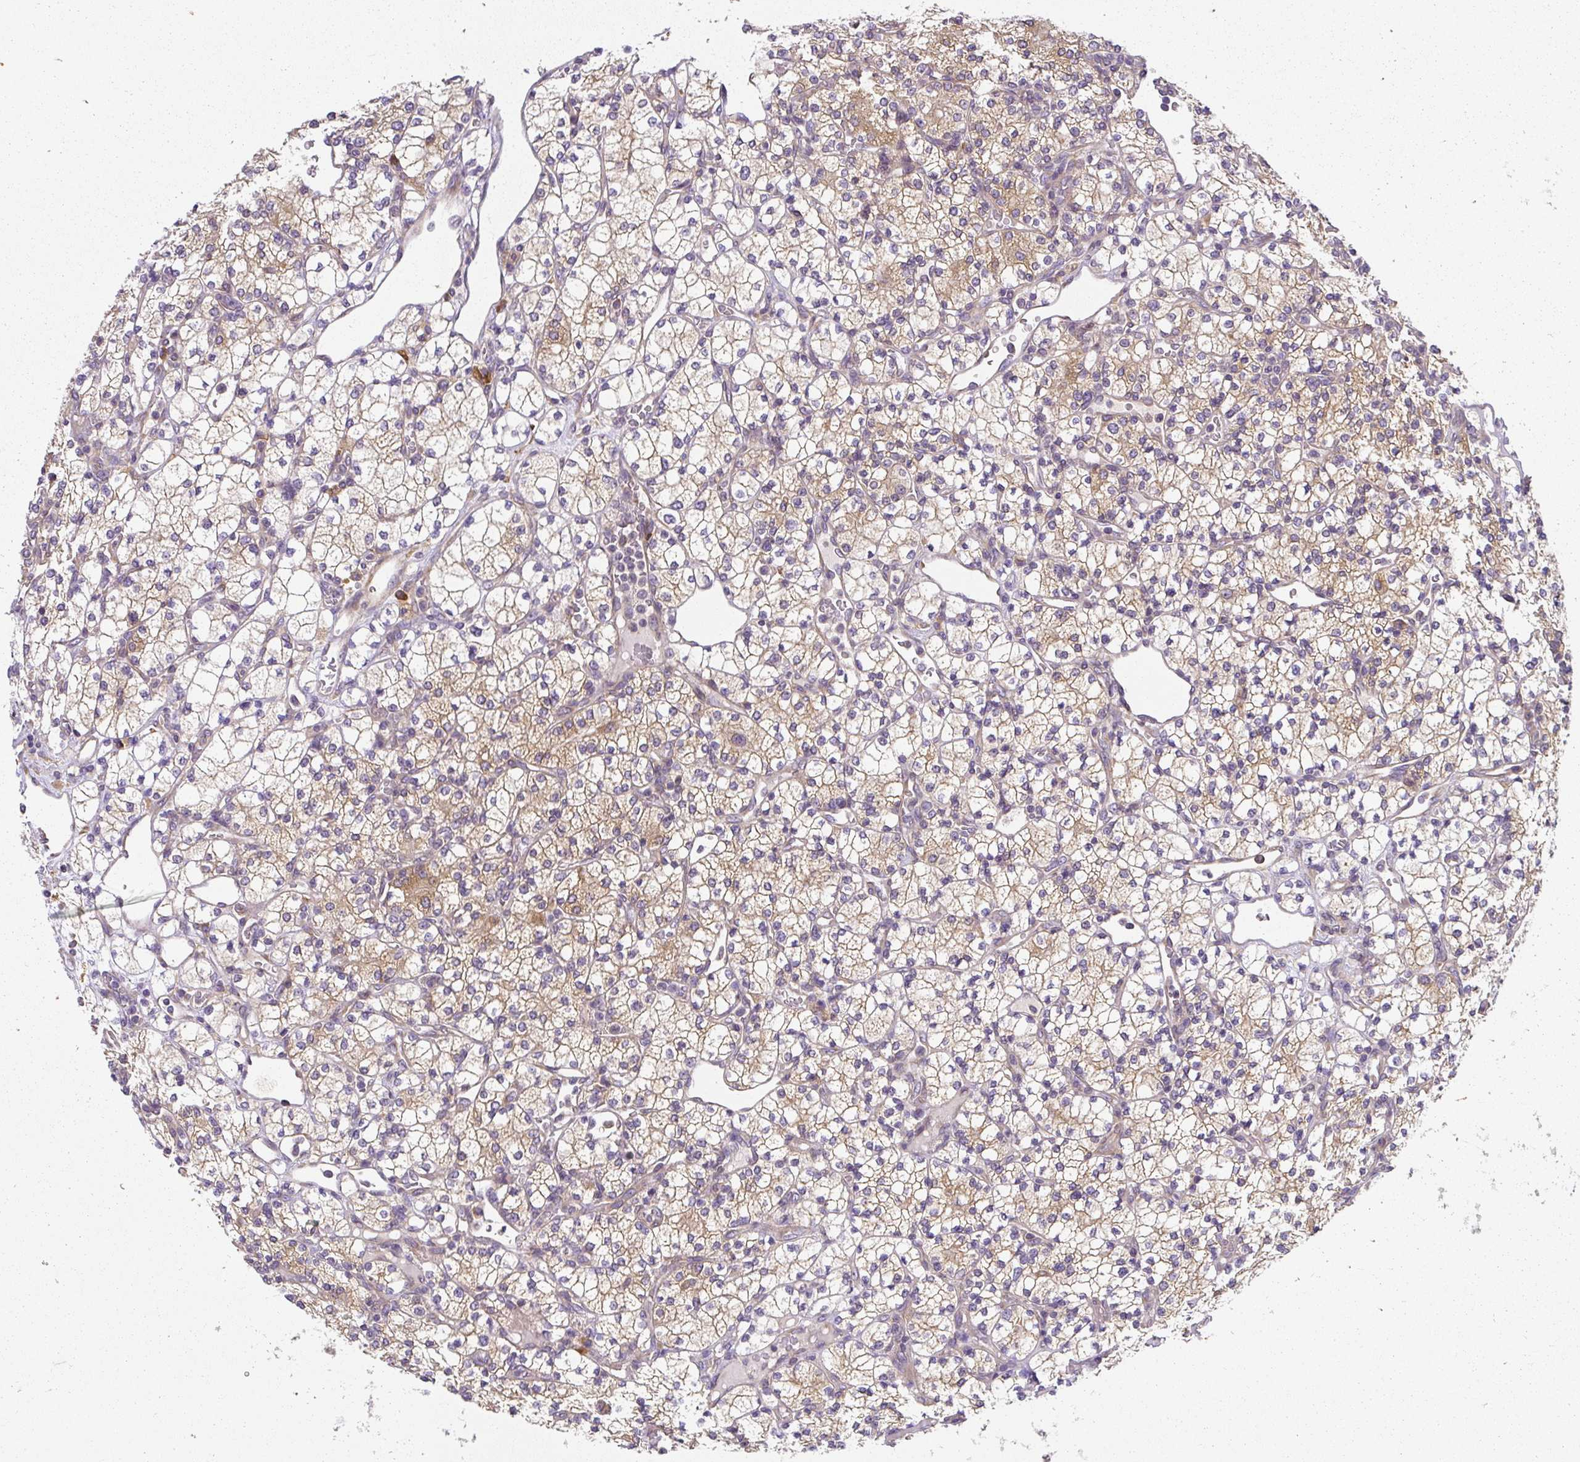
{"staining": {"intensity": "weak", "quantity": ">75%", "location": "cytoplasmic/membranous"}, "tissue": "renal cancer", "cell_type": "Tumor cells", "image_type": "cancer", "snomed": [{"axis": "morphology", "description": "Adenocarcinoma, NOS"}, {"axis": "topography", "description": "Kidney"}], "caption": "IHC image of neoplastic tissue: human renal adenocarcinoma stained using immunohistochemistry (IHC) demonstrates low levels of weak protein expression localized specifically in the cytoplasmic/membranous of tumor cells, appearing as a cytoplasmic/membranous brown color.", "gene": "CYP20A1", "patient": {"sex": "male", "age": 77}}